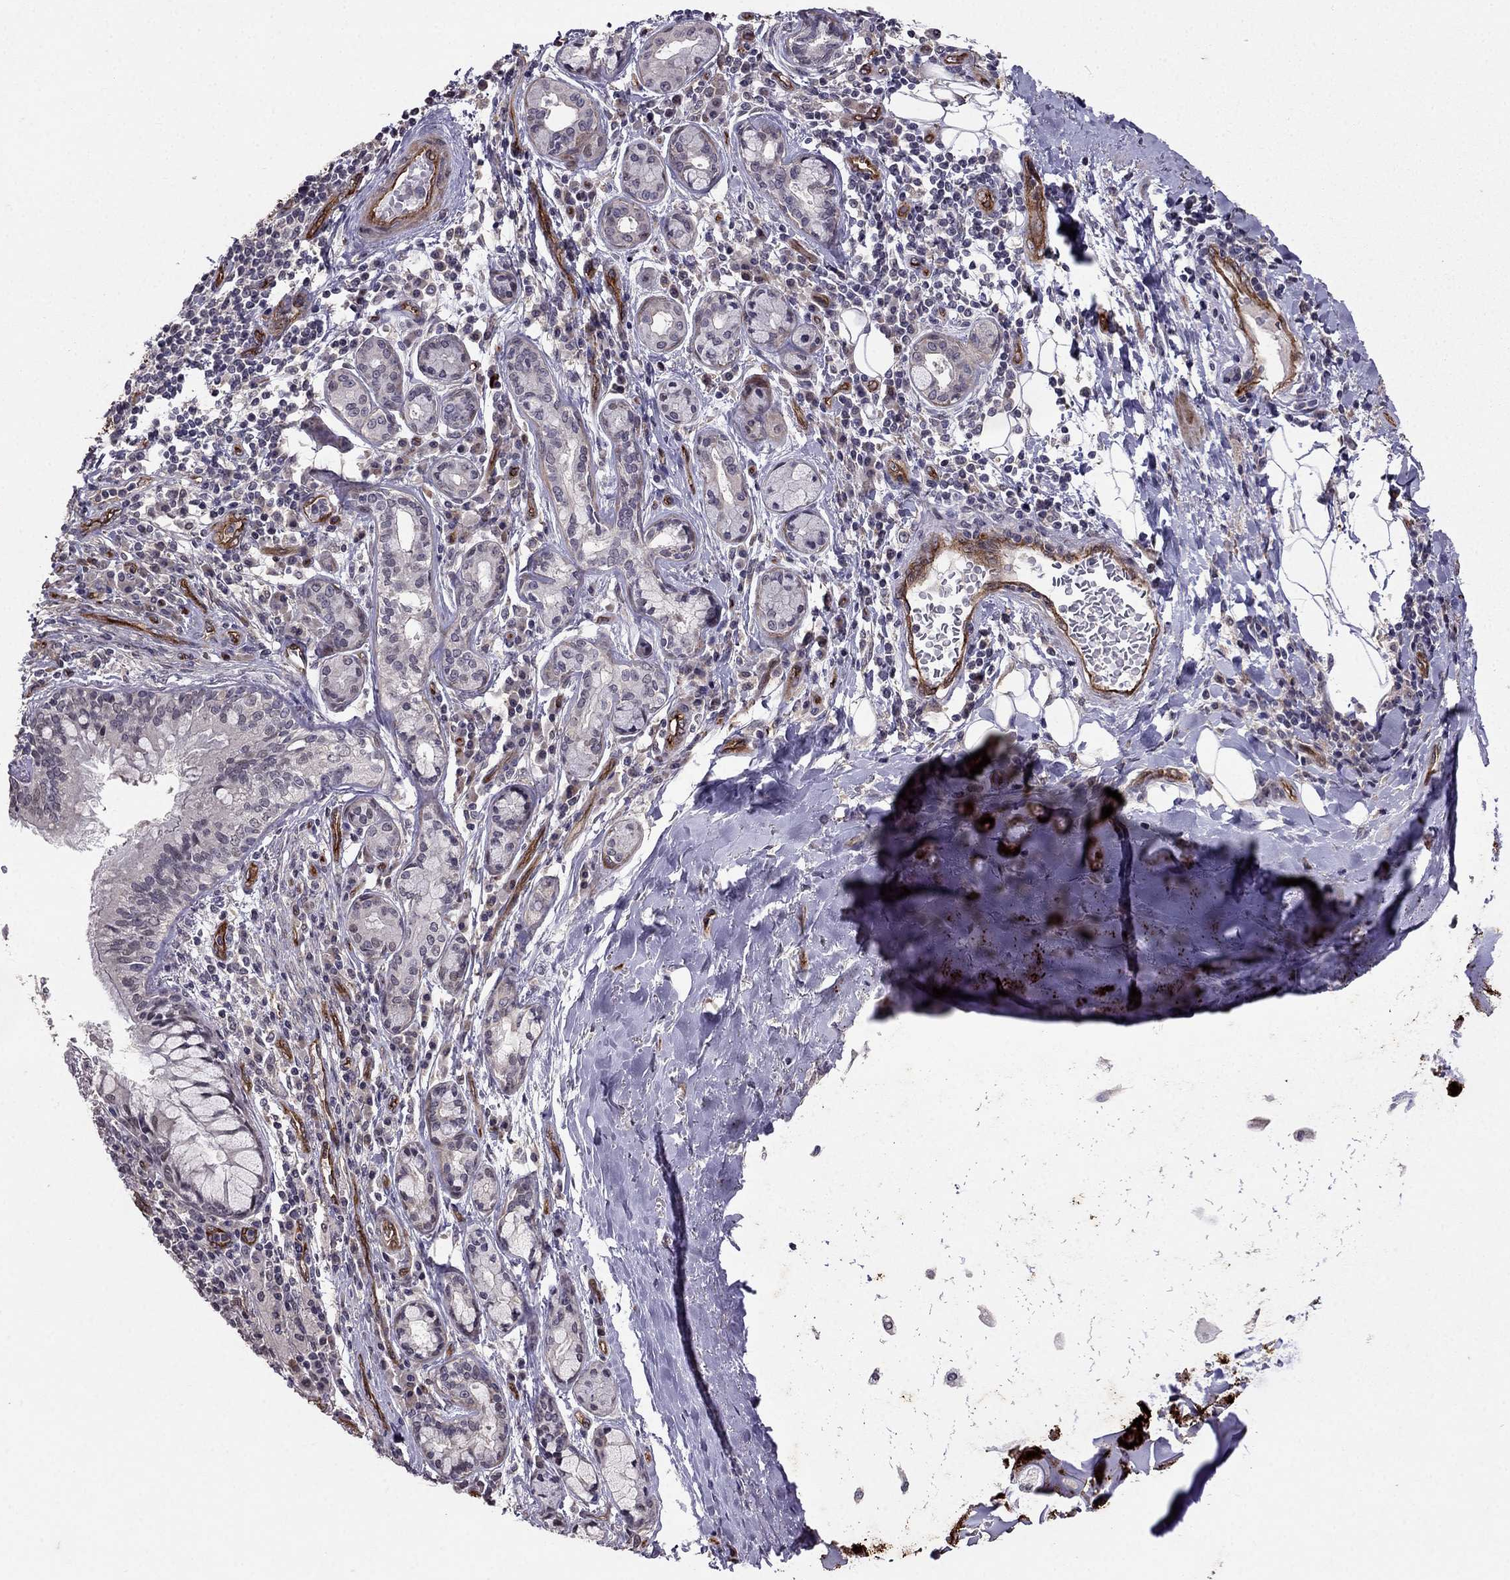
{"staining": {"intensity": "negative", "quantity": "none", "location": "none"}, "tissue": "bronchus", "cell_type": "Respiratory epithelial cells", "image_type": "normal", "snomed": [{"axis": "morphology", "description": "Normal tissue, NOS"}, {"axis": "morphology", "description": "Squamous cell carcinoma, NOS"}, {"axis": "topography", "description": "Bronchus"}, {"axis": "topography", "description": "Lung"}], "caption": "The immunohistochemistry micrograph has no significant expression in respiratory epithelial cells of bronchus.", "gene": "RASIP1", "patient": {"sex": "male", "age": 69}}